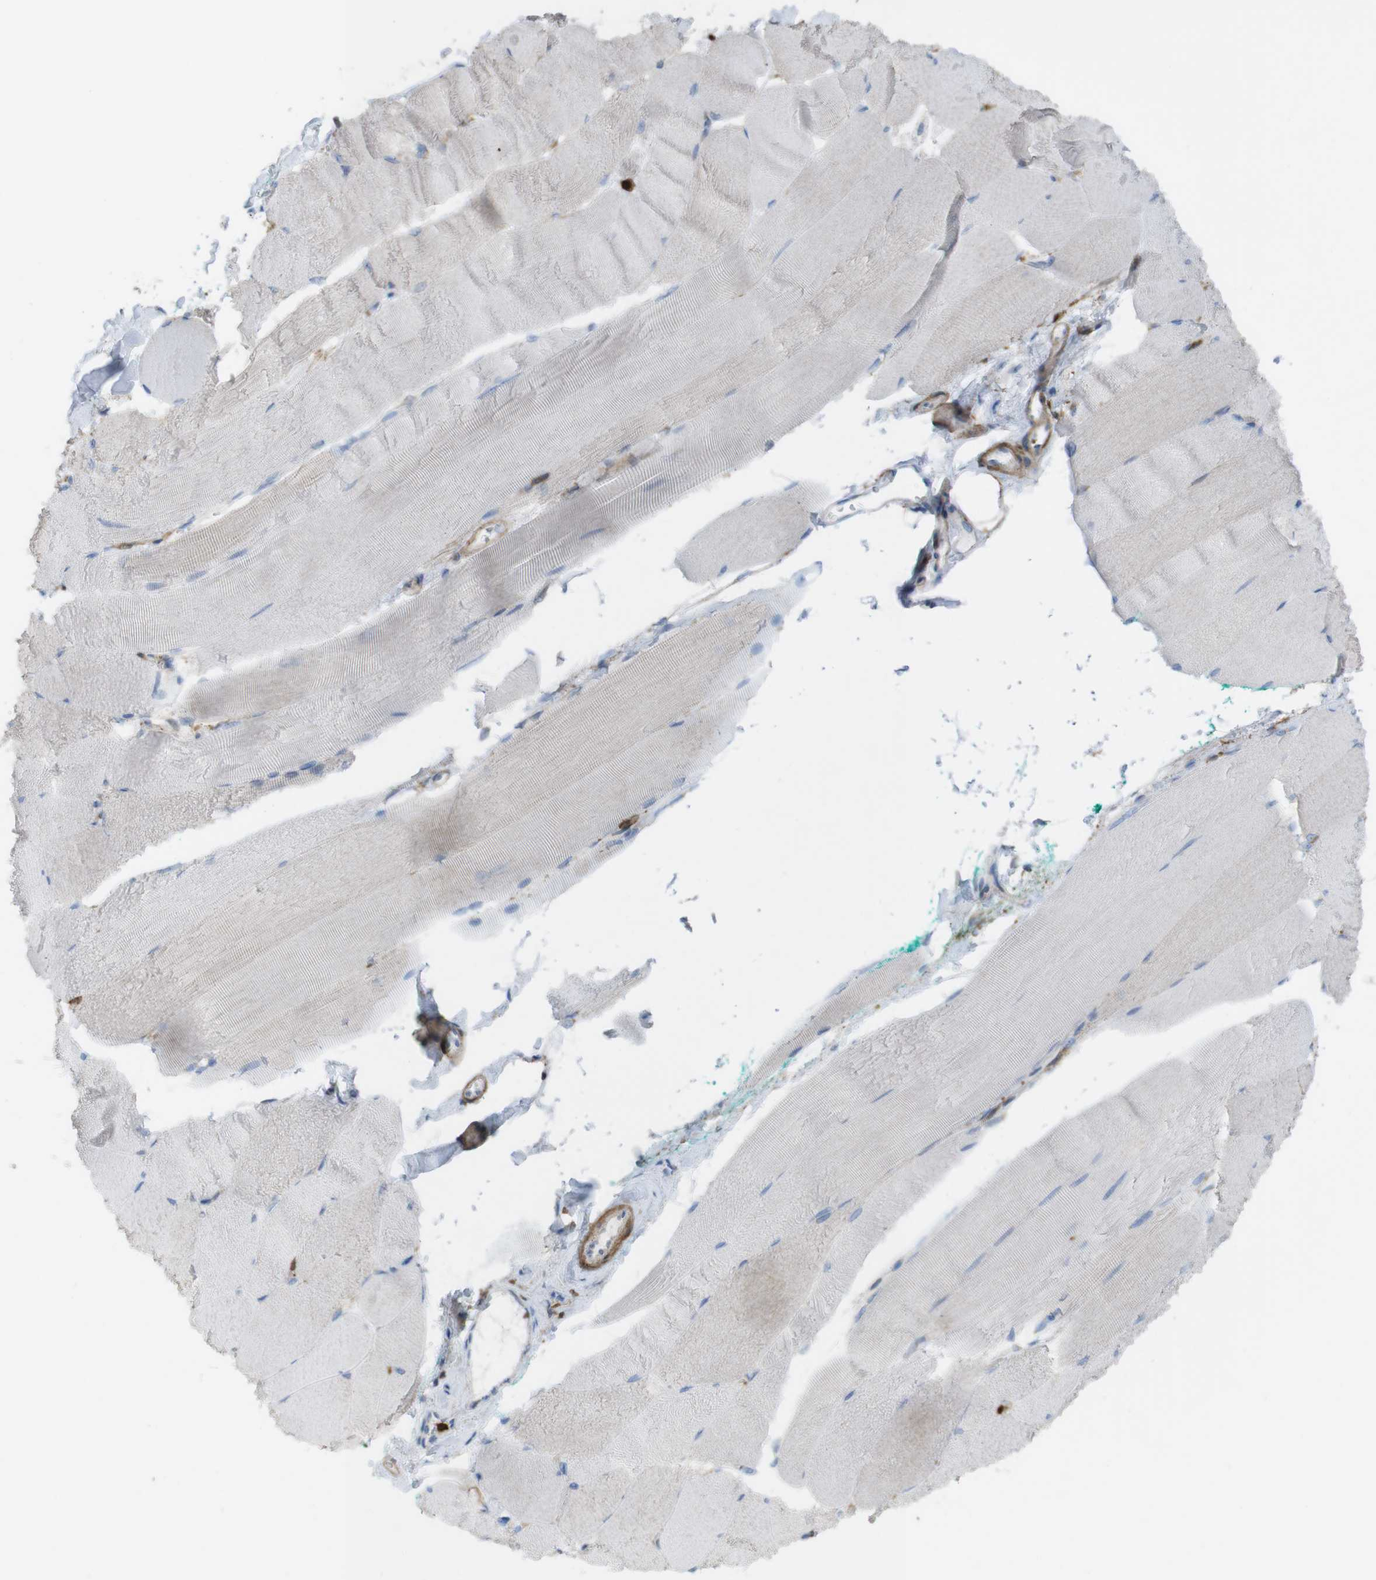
{"staining": {"intensity": "negative", "quantity": "none", "location": "none"}, "tissue": "skeletal muscle", "cell_type": "Myocytes", "image_type": "normal", "snomed": [{"axis": "morphology", "description": "Normal tissue, NOS"}, {"axis": "morphology", "description": "Squamous cell carcinoma, NOS"}, {"axis": "topography", "description": "Skeletal muscle"}], "caption": "The IHC image has no significant positivity in myocytes of skeletal muscle.", "gene": "PRKCD", "patient": {"sex": "male", "age": 51}}